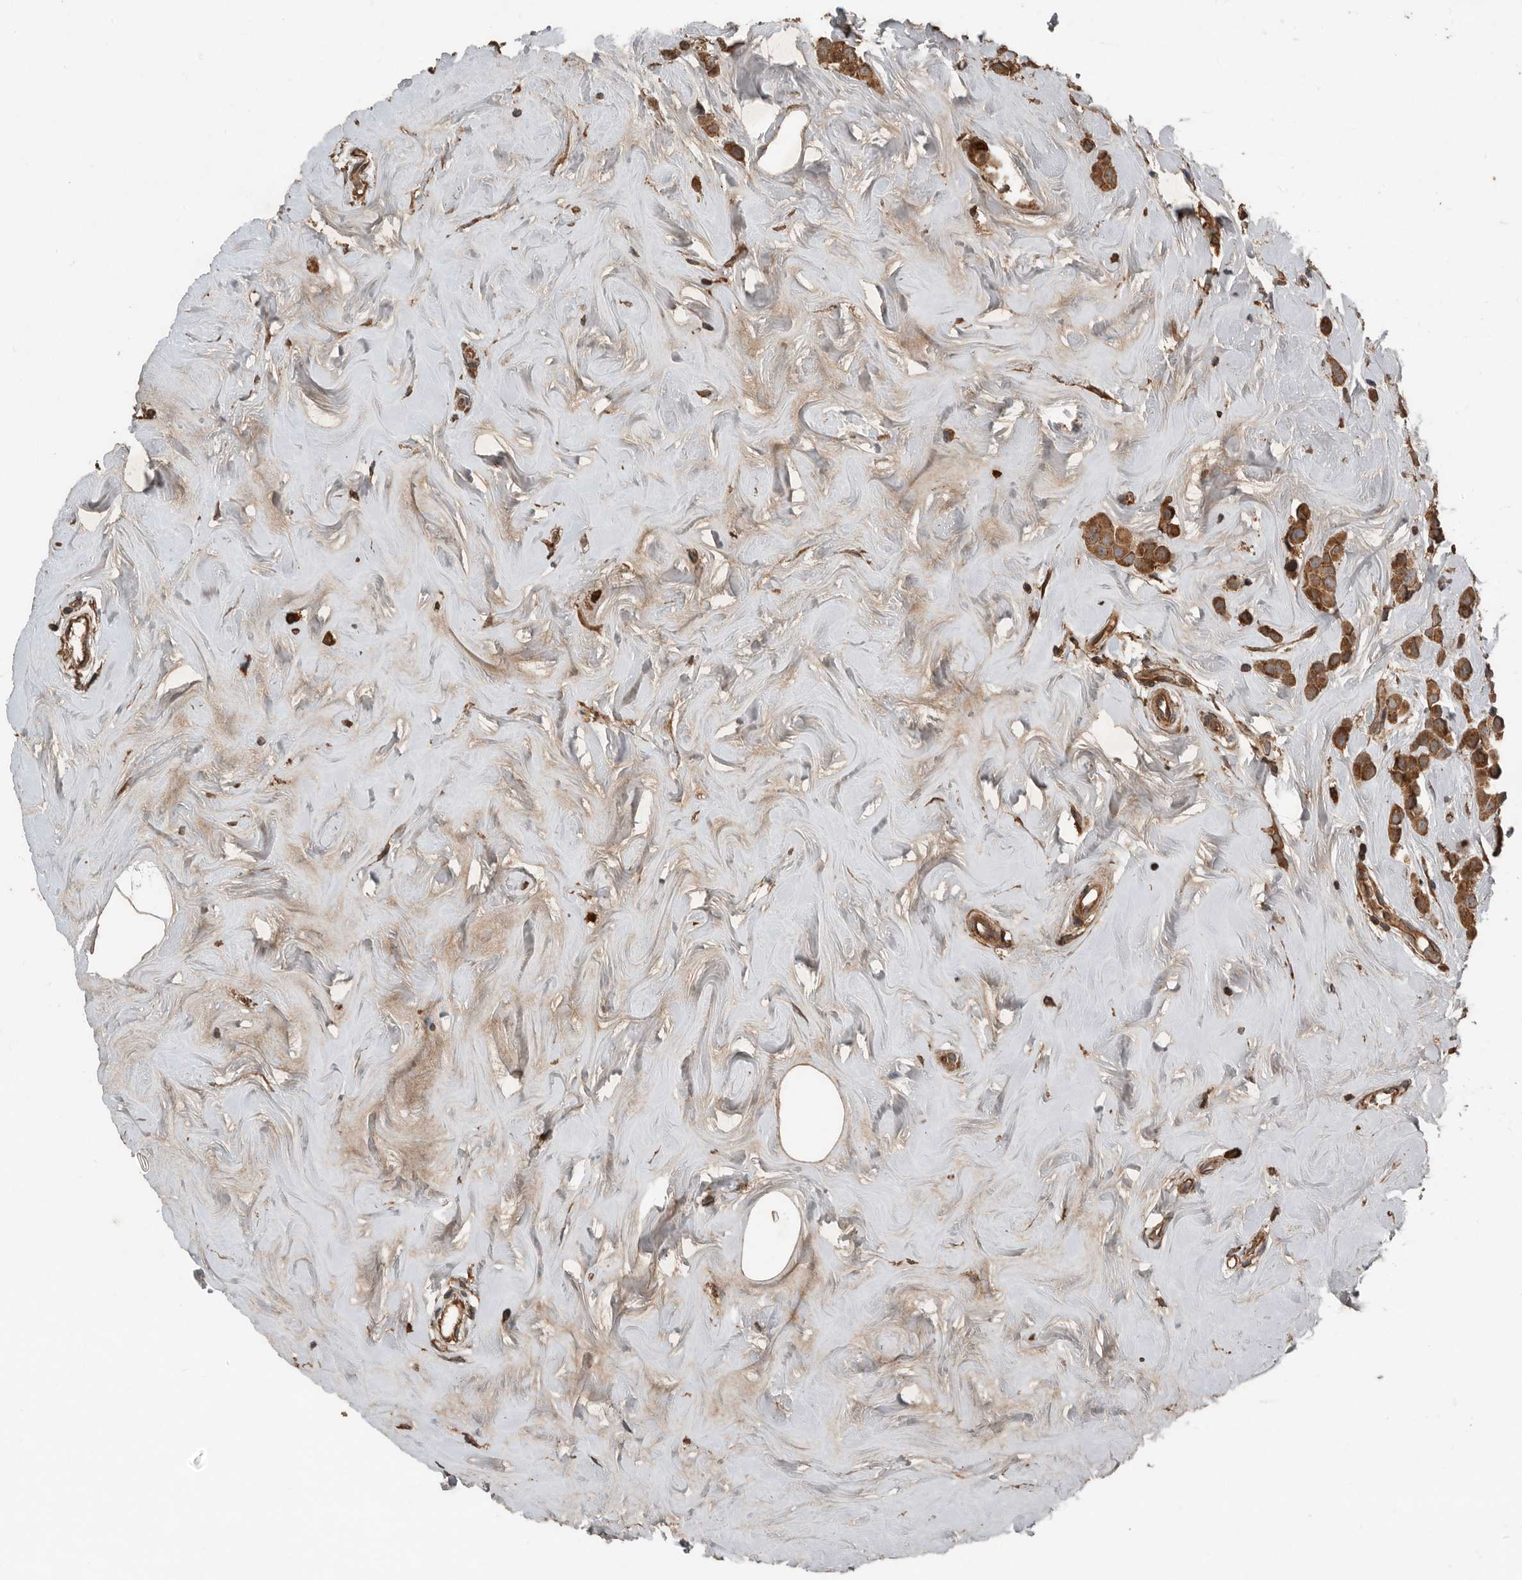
{"staining": {"intensity": "moderate", "quantity": ">75%", "location": "cytoplasmic/membranous"}, "tissue": "breast cancer", "cell_type": "Tumor cells", "image_type": "cancer", "snomed": [{"axis": "morphology", "description": "Lobular carcinoma"}, {"axis": "topography", "description": "Breast"}], "caption": "About >75% of tumor cells in human breast cancer reveal moderate cytoplasmic/membranous protein expression as visualized by brown immunohistochemical staining.", "gene": "RNF207", "patient": {"sex": "female", "age": 47}}